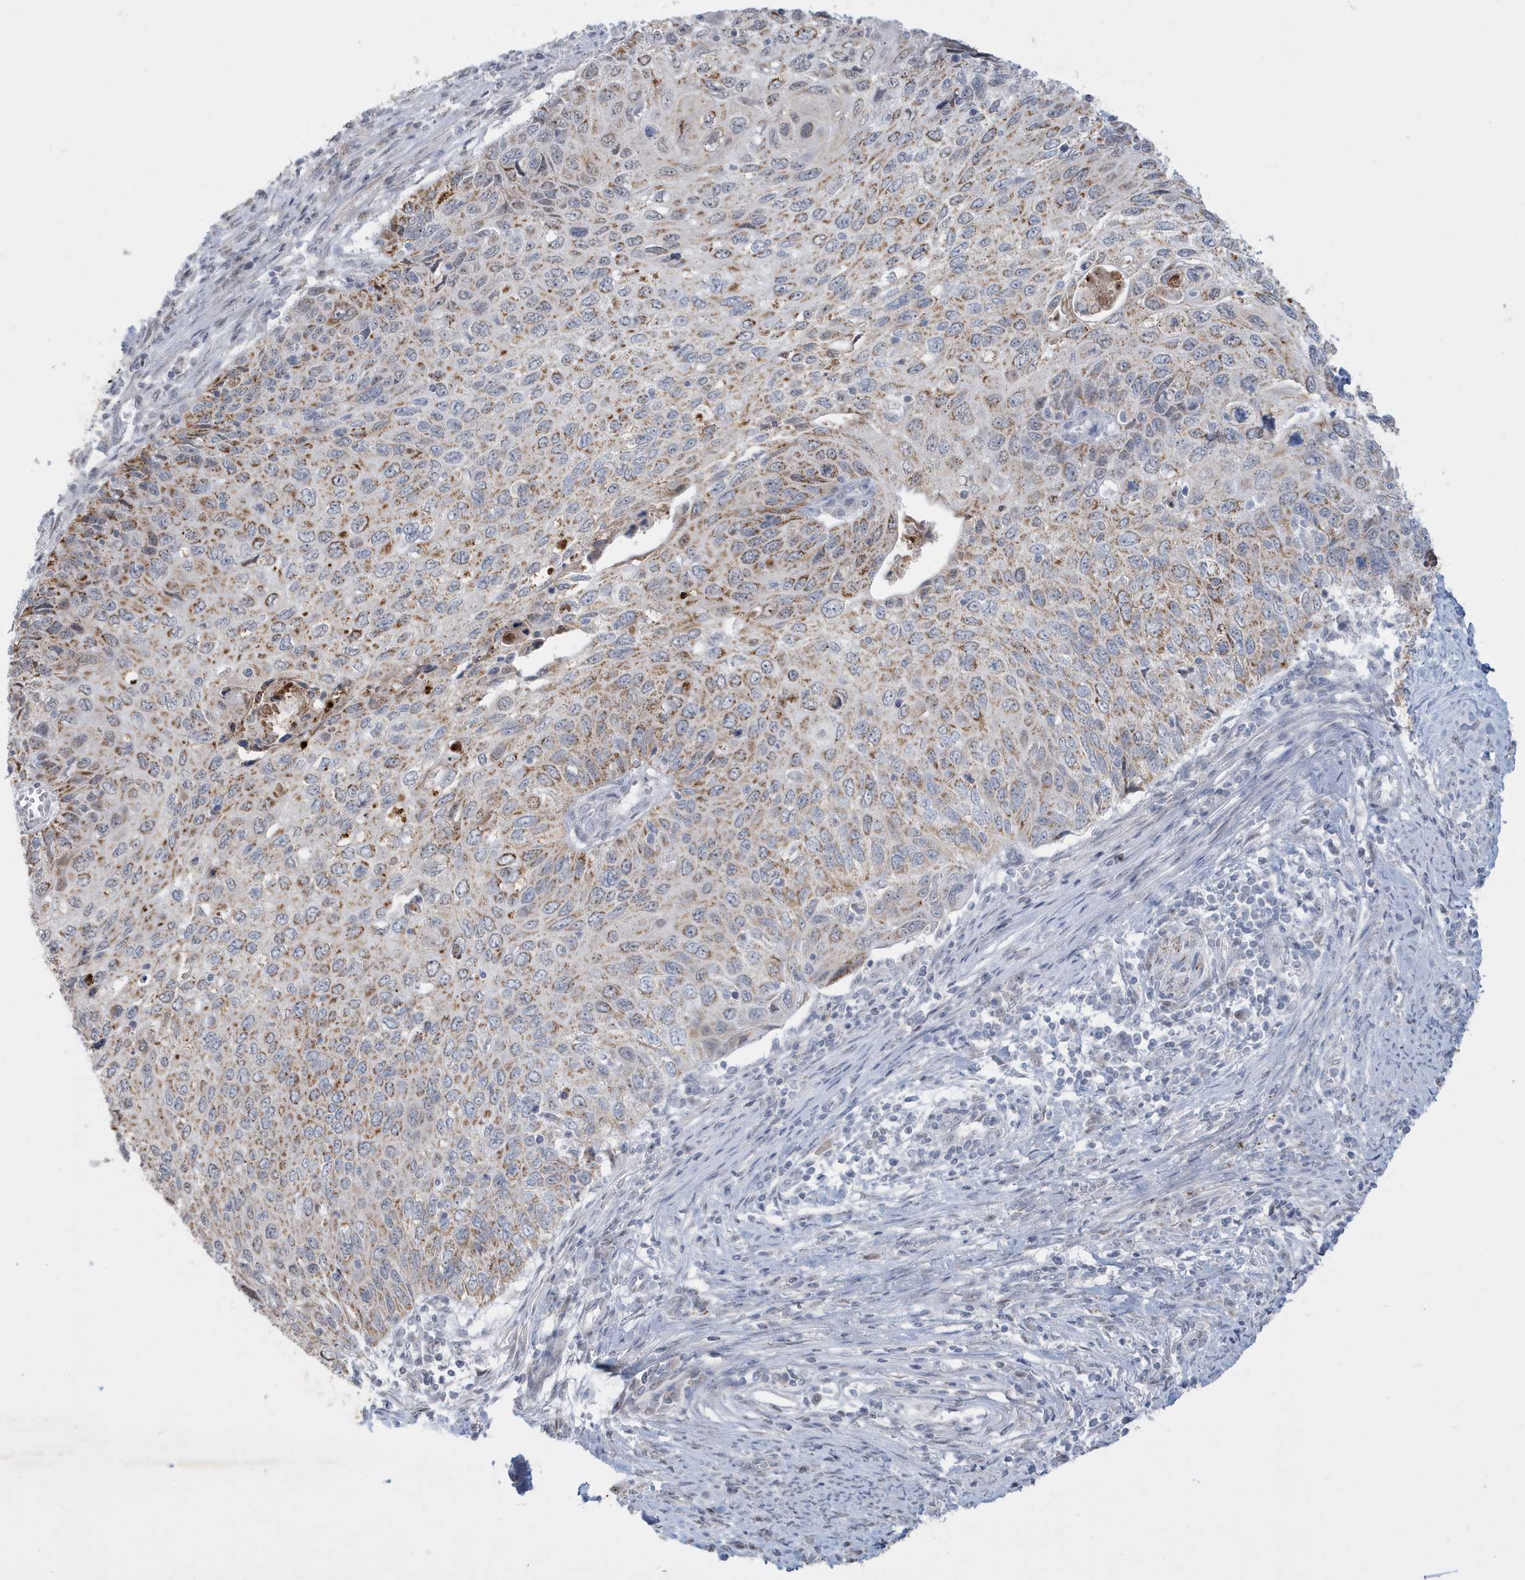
{"staining": {"intensity": "moderate", "quantity": "25%-75%", "location": "cytoplasmic/membranous"}, "tissue": "cervical cancer", "cell_type": "Tumor cells", "image_type": "cancer", "snomed": [{"axis": "morphology", "description": "Squamous cell carcinoma, NOS"}, {"axis": "topography", "description": "Cervix"}], "caption": "Cervical squamous cell carcinoma tissue shows moderate cytoplasmic/membranous expression in about 25%-75% of tumor cells, visualized by immunohistochemistry. The staining was performed using DAB (3,3'-diaminobenzidine) to visualize the protein expression in brown, while the nuclei were stained in blue with hematoxylin (Magnification: 20x).", "gene": "FNDC1", "patient": {"sex": "female", "age": 70}}